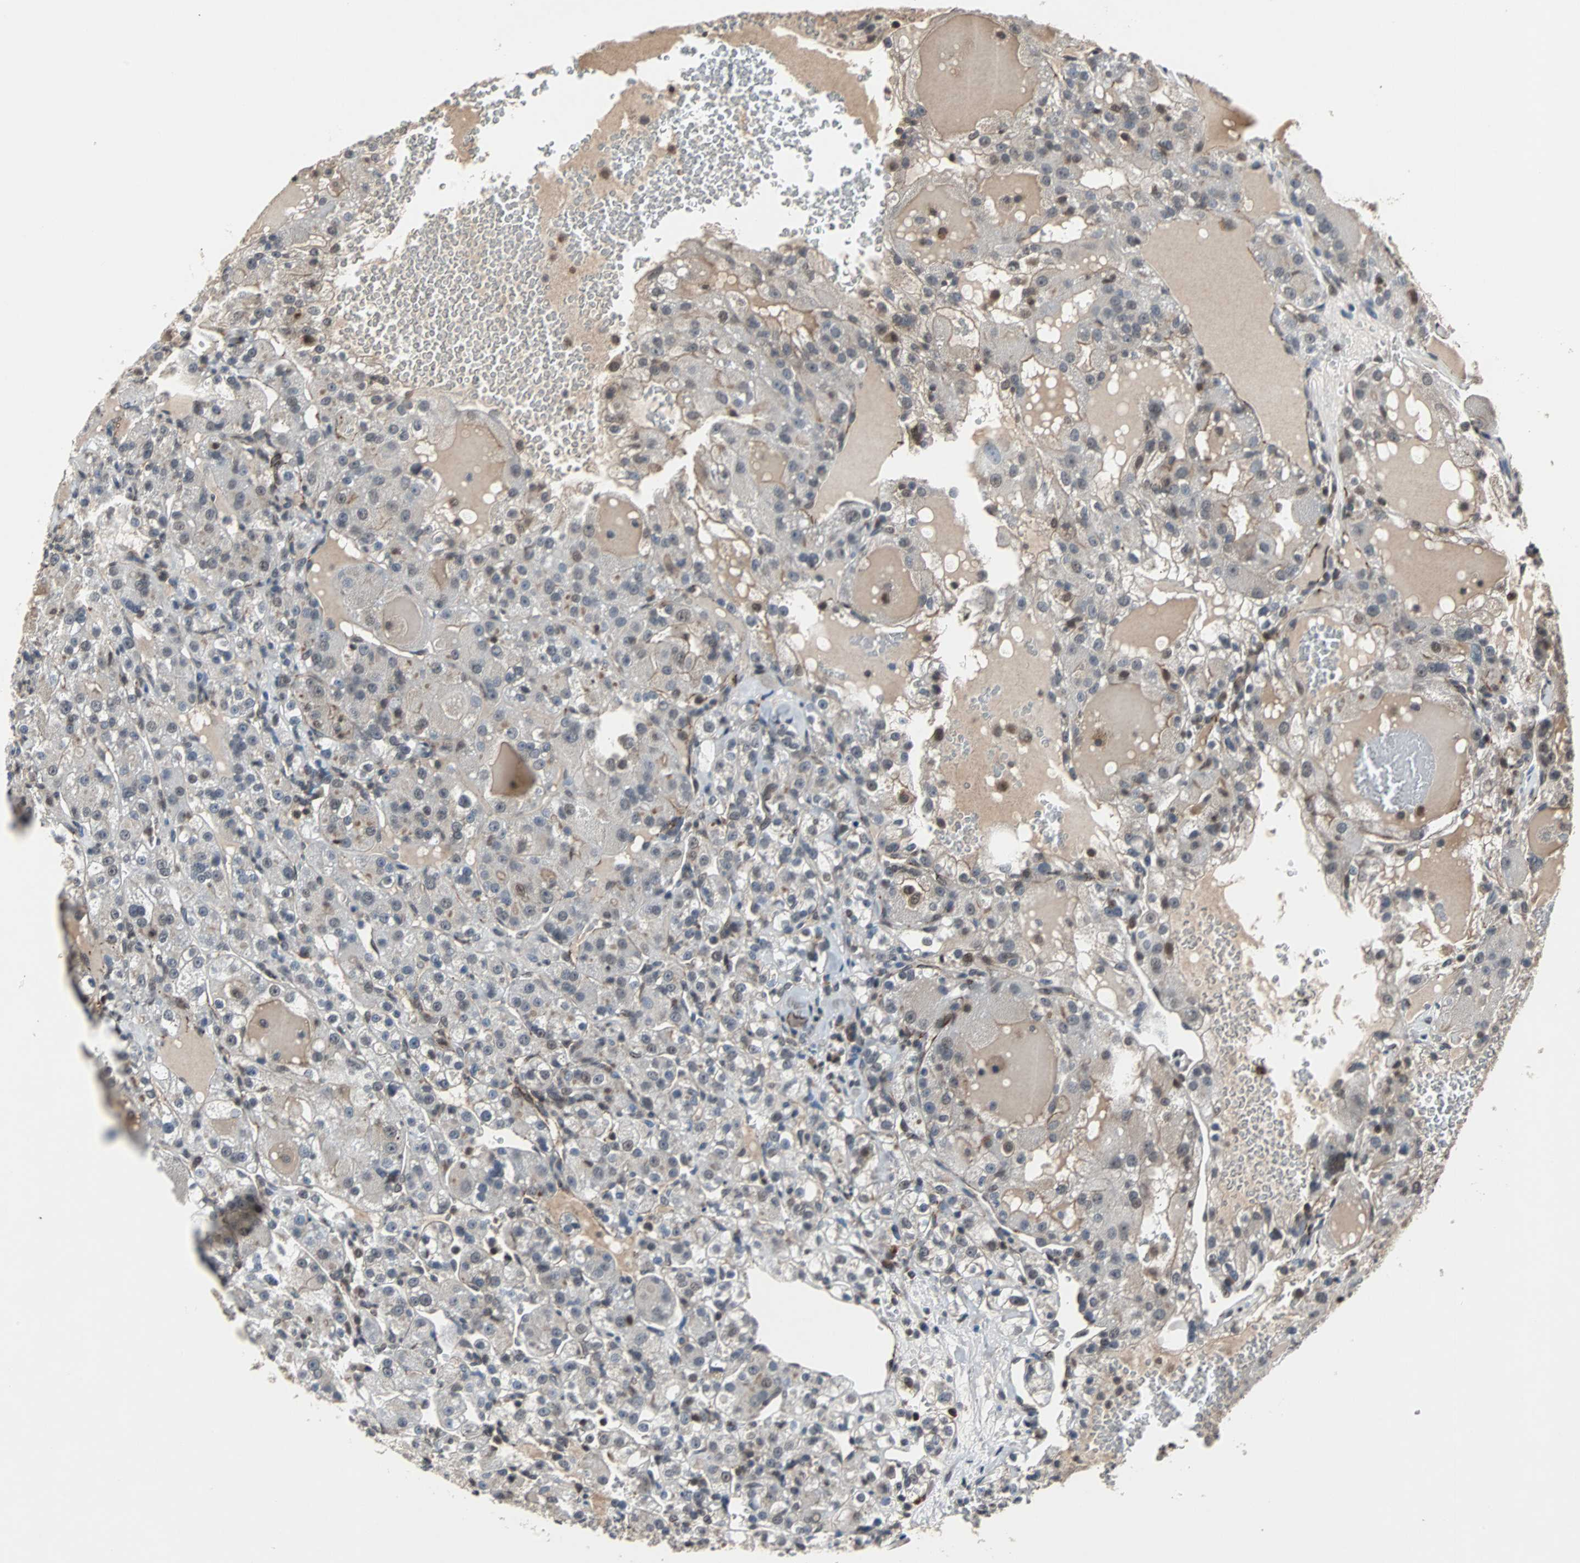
{"staining": {"intensity": "weak", "quantity": "25%-75%", "location": "cytoplasmic/membranous"}, "tissue": "renal cancer", "cell_type": "Tumor cells", "image_type": "cancer", "snomed": [{"axis": "morphology", "description": "Normal tissue, NOS"}, {"axis": "morphology", "description": "Adenocarcinoma, NOS"}, {"axis": "topography", "description": "Kidney"}], "caption": "Immunohistochemistry image of human adenocarcinoma (renal) stained for a protein (brown), which shows low levels of weak cytoplasmic/membranous positivity in about 25%-75% of tumor cells.", "gene": "LSR", "patient": {"sex": "male", "age": 61}}